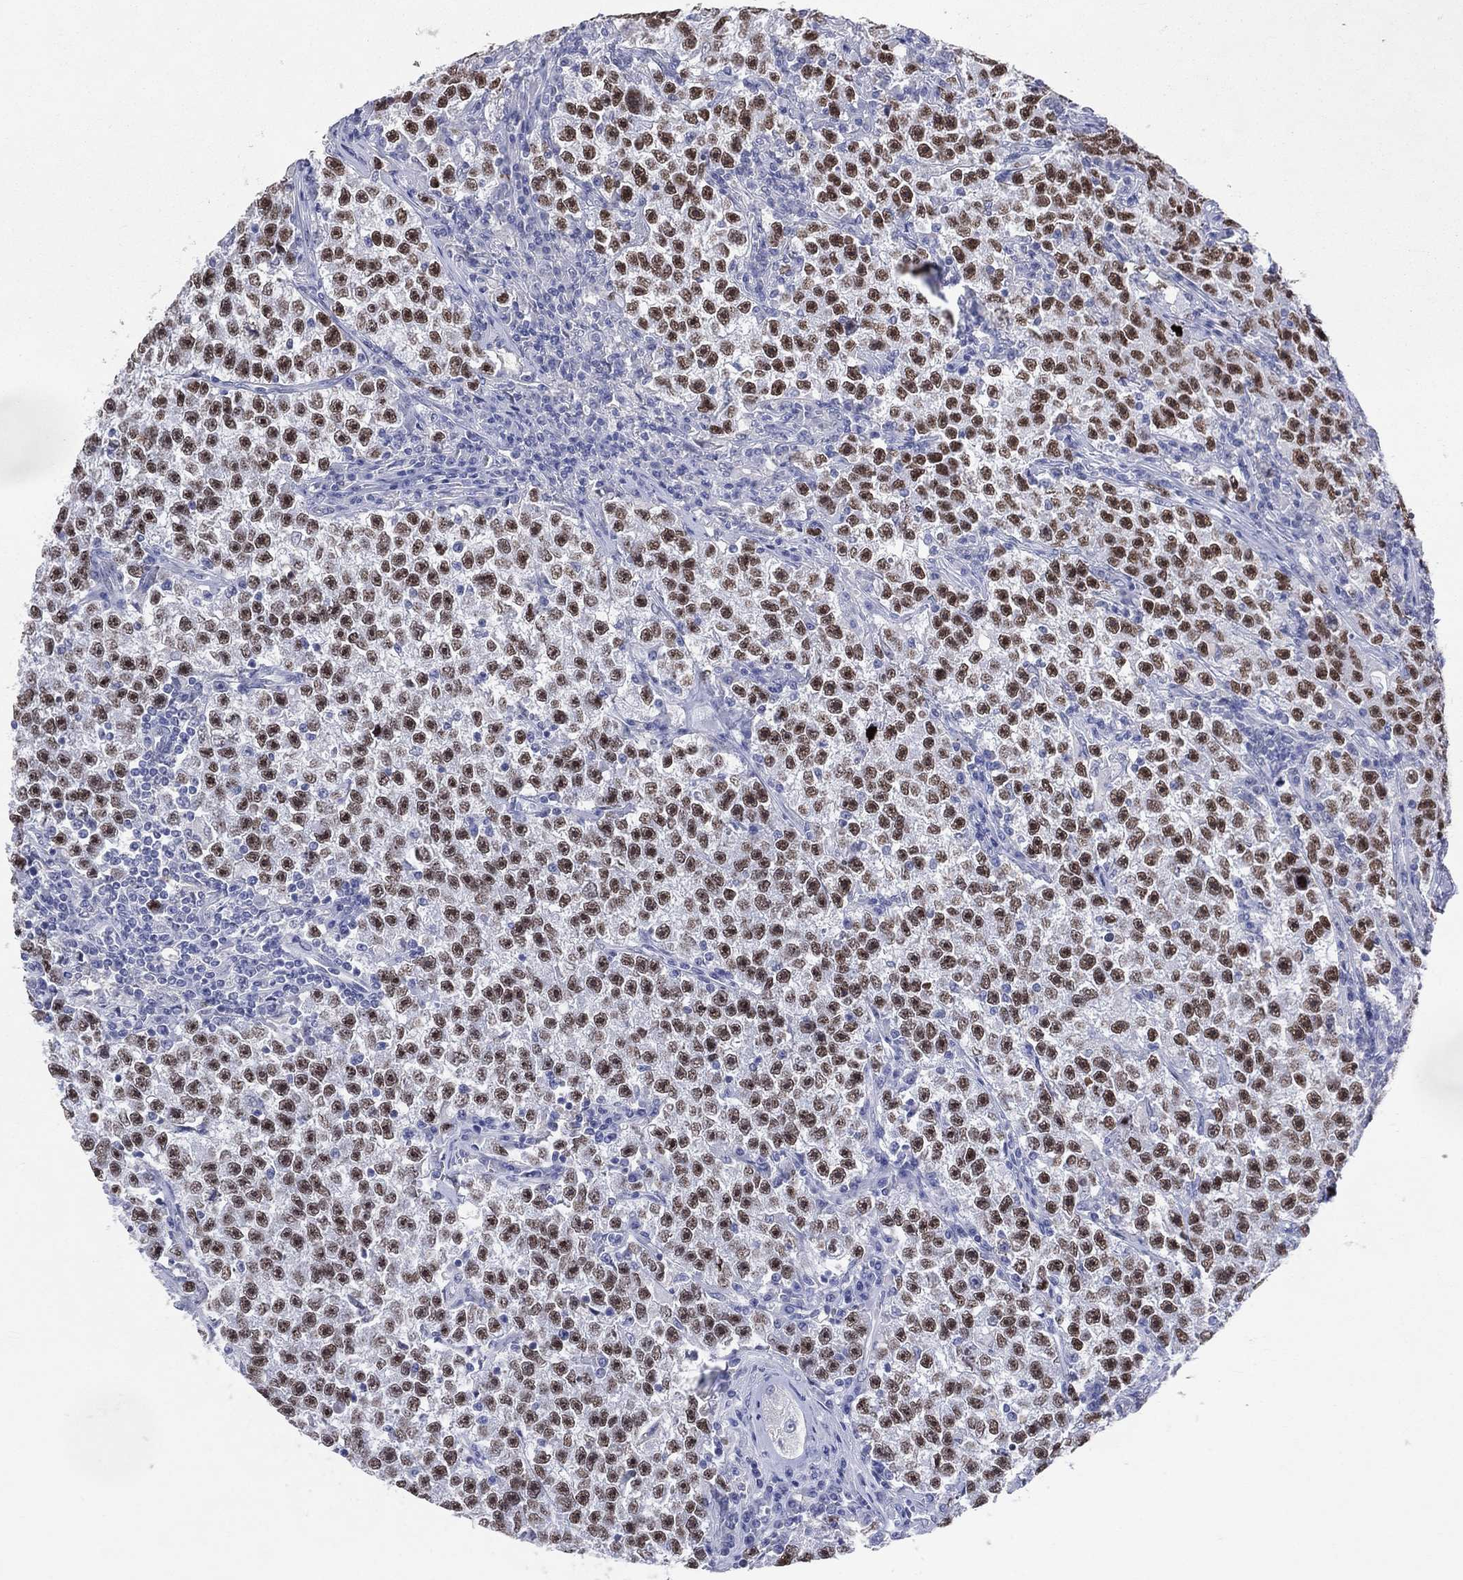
{"staining": {"intensity": "moderate", "quantity": ">75%", "location": "nuclear"}, "tissue": "testis cancer", "cell_type": "Tumor cells", "image_type": "cancer", "snomed": [{"axis": "morphology", "description": "Seminoma, NOS"}, {"axis": "topography", "description": "Testis"}], "caption": "High-magnification brightfield microscopy of seminoma (testis) stained with DAB (3,3'-diaminobenzidine) (brown) and counterstained with hematoxylin (blue). tumor cells exhibit moderate nuclear positivity is appreciated in approximately>75% of cells.", "gene": "CFAP58", "patient": {"sex": "male", "age": 22}}